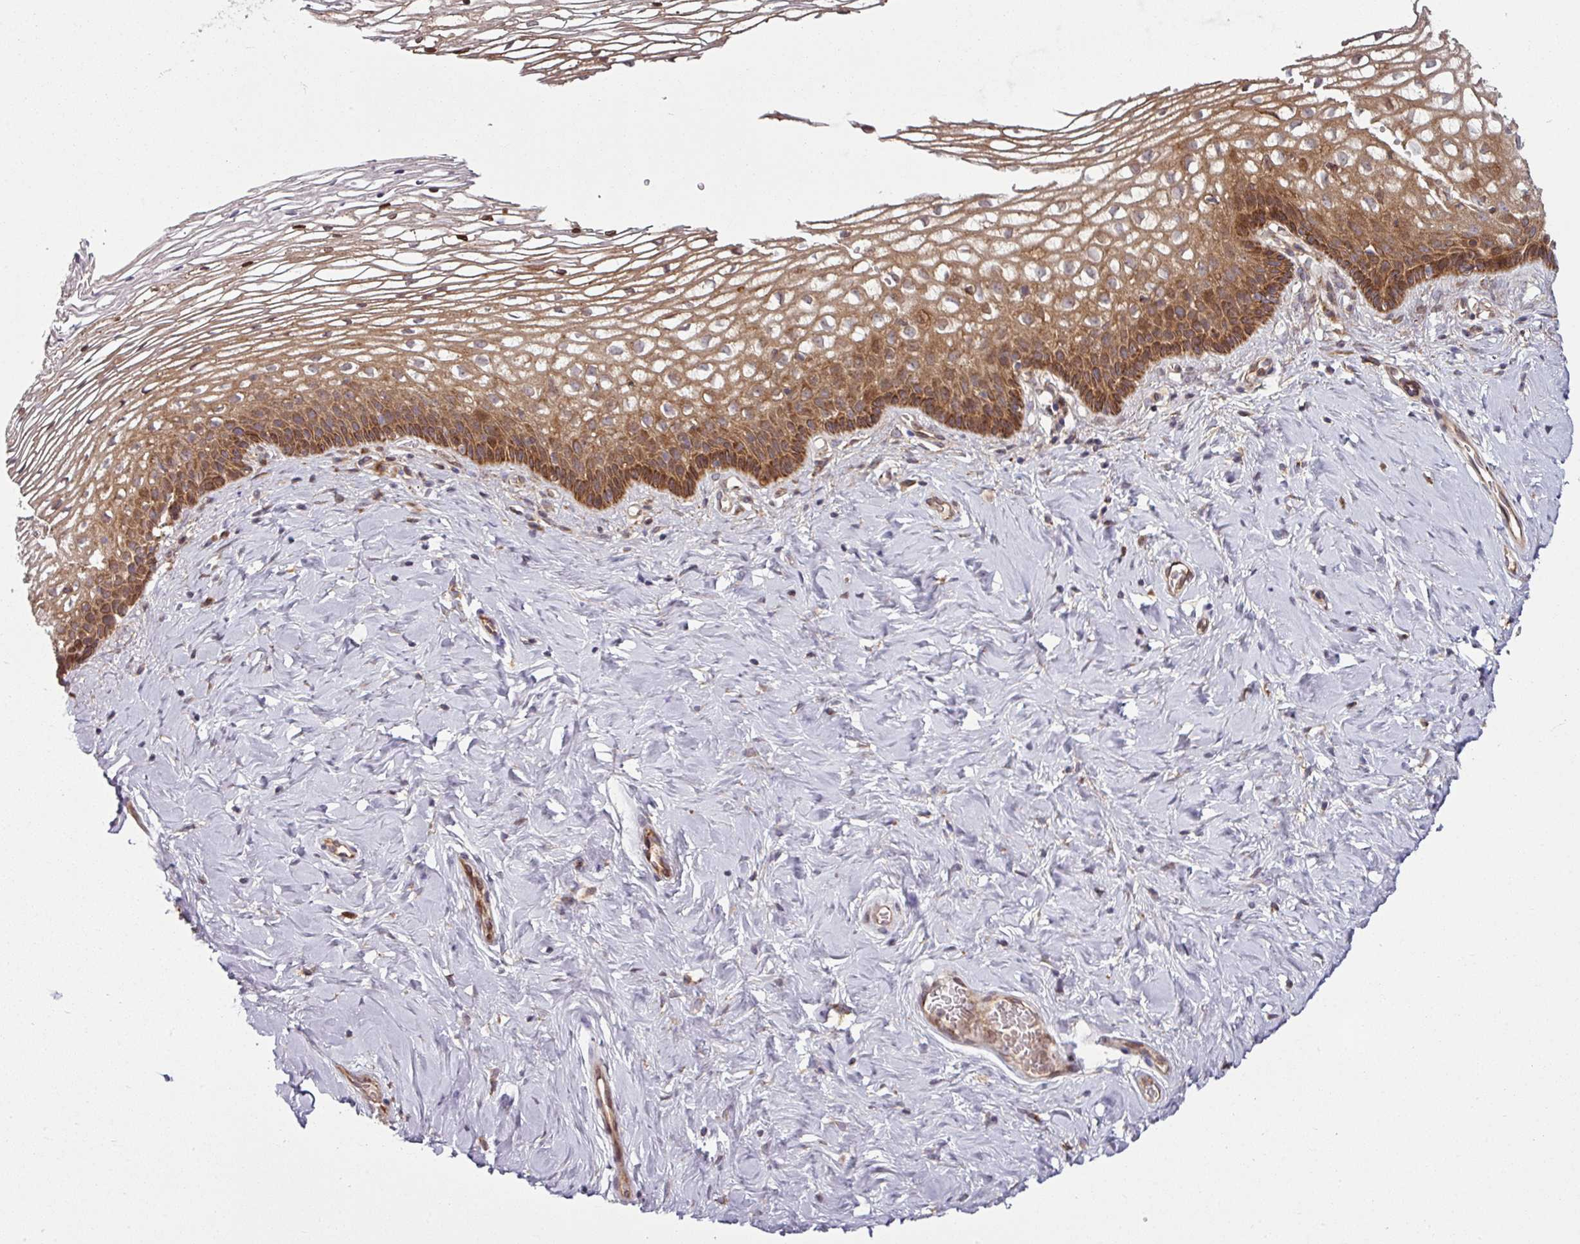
{"staining": {"intensity": "strong", "quantity": ">75%", "location": "cytoplasmic/membranous"}, "tissue": "cervix", "cell_type": "Glandular cells", "image_type": "normal", "snomed": [{"axis": "morphology", "description": "Normal tissue, NOS"}, {"axis": "topography", "description": "Cervix"}], "caption": "Cervix was stained to show a protein in brown. There is high levels of strong cytoplasmic/membranous staining in approximately >75% of glandular cells.", "gene": "RAB5A", "patient": {"sex": "female", "age": 36}}